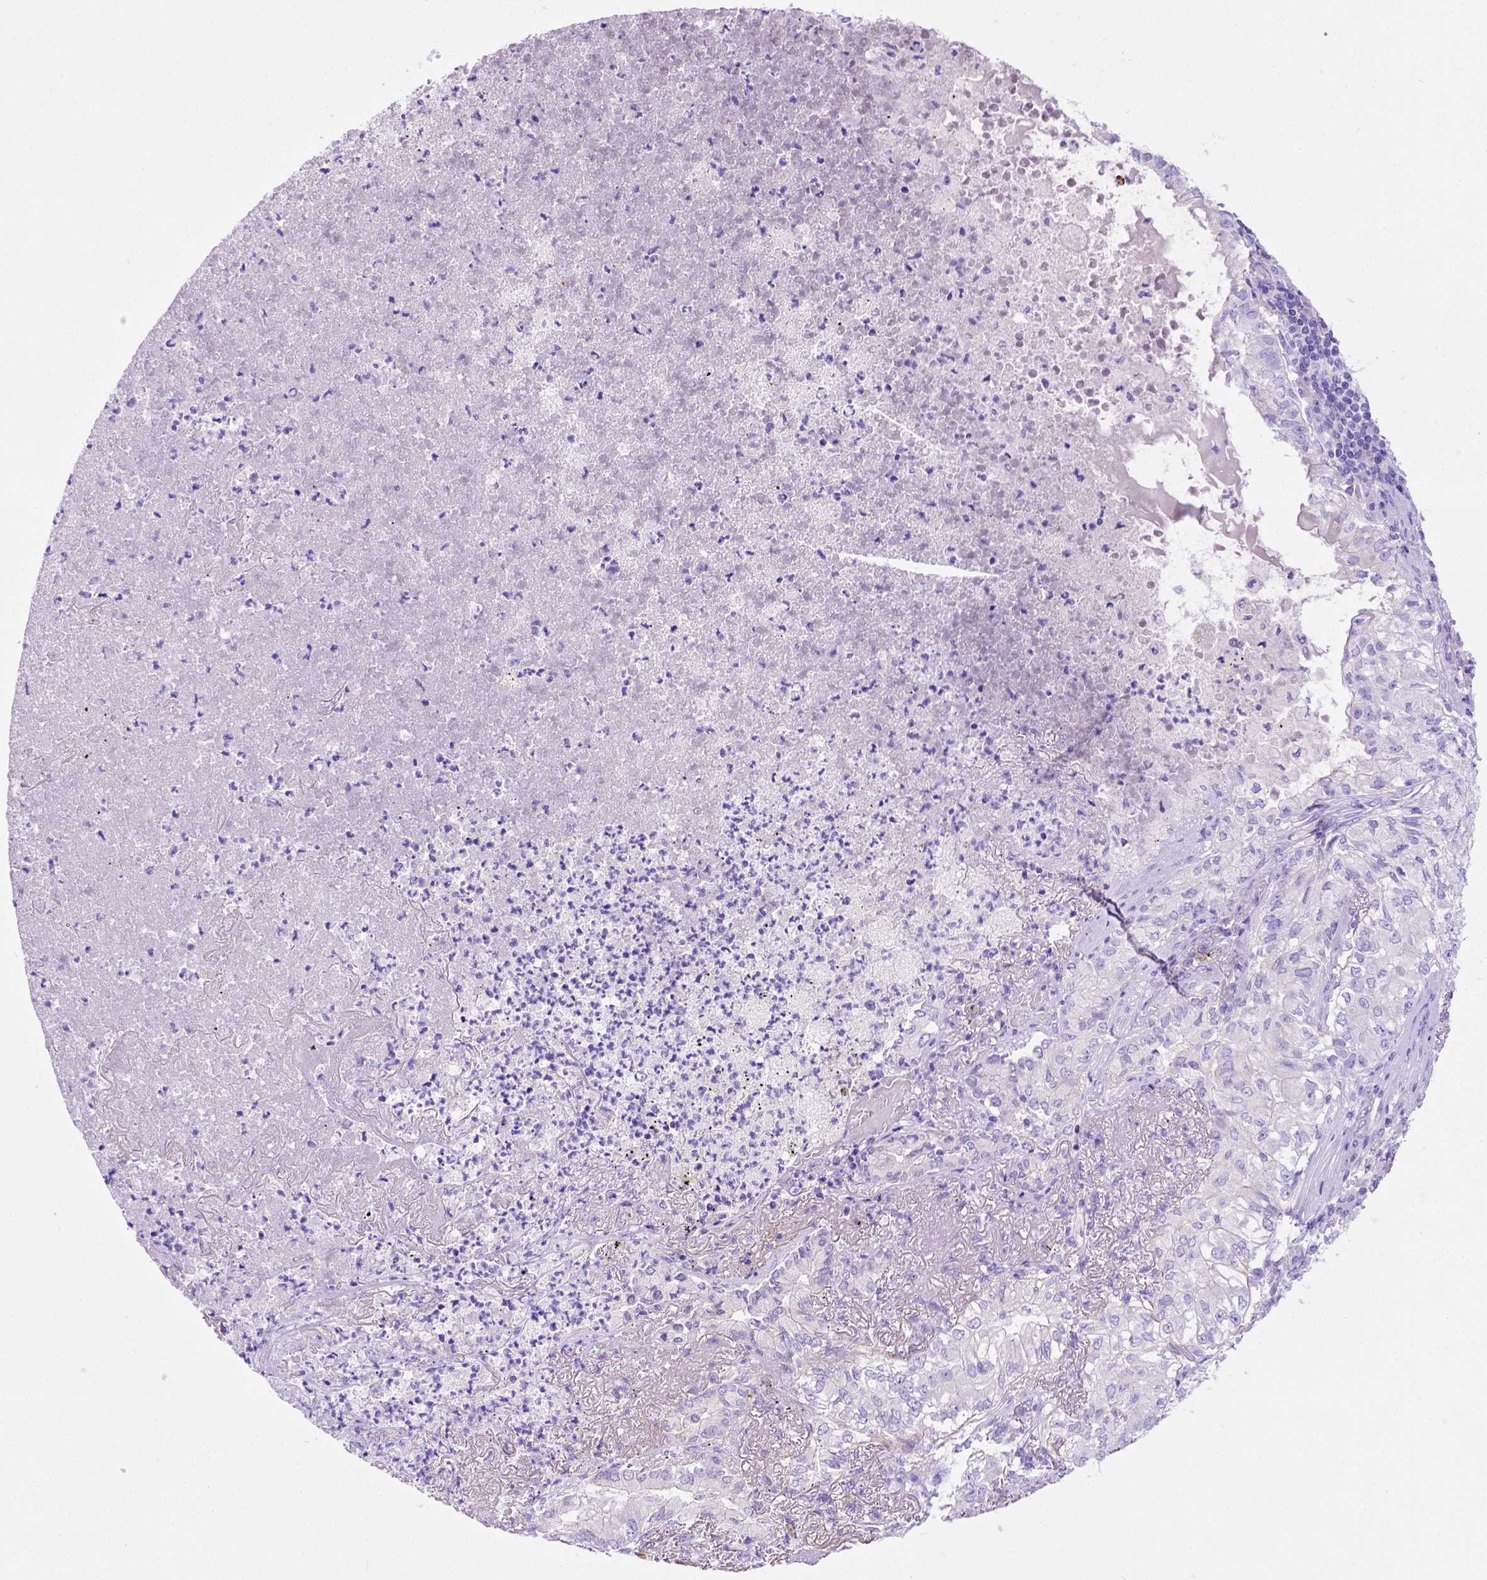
{"staining": {"intensity": "negative", "quantity": "none", "location": "none"}, "tissue": "lung cancer", "cell_type": "Tumor cells", "image_type": "cancer", "snomed": [{"axis": "morphology", "description": "Adenocarcinoma, NOS"}, {"axis": "topography", "description": "Lung"}], "caption": "Tumor cells show no significant protein expression in lung cancer.", "gene": "LRRC18", "patient": {"sex": "female", "age": 73}}